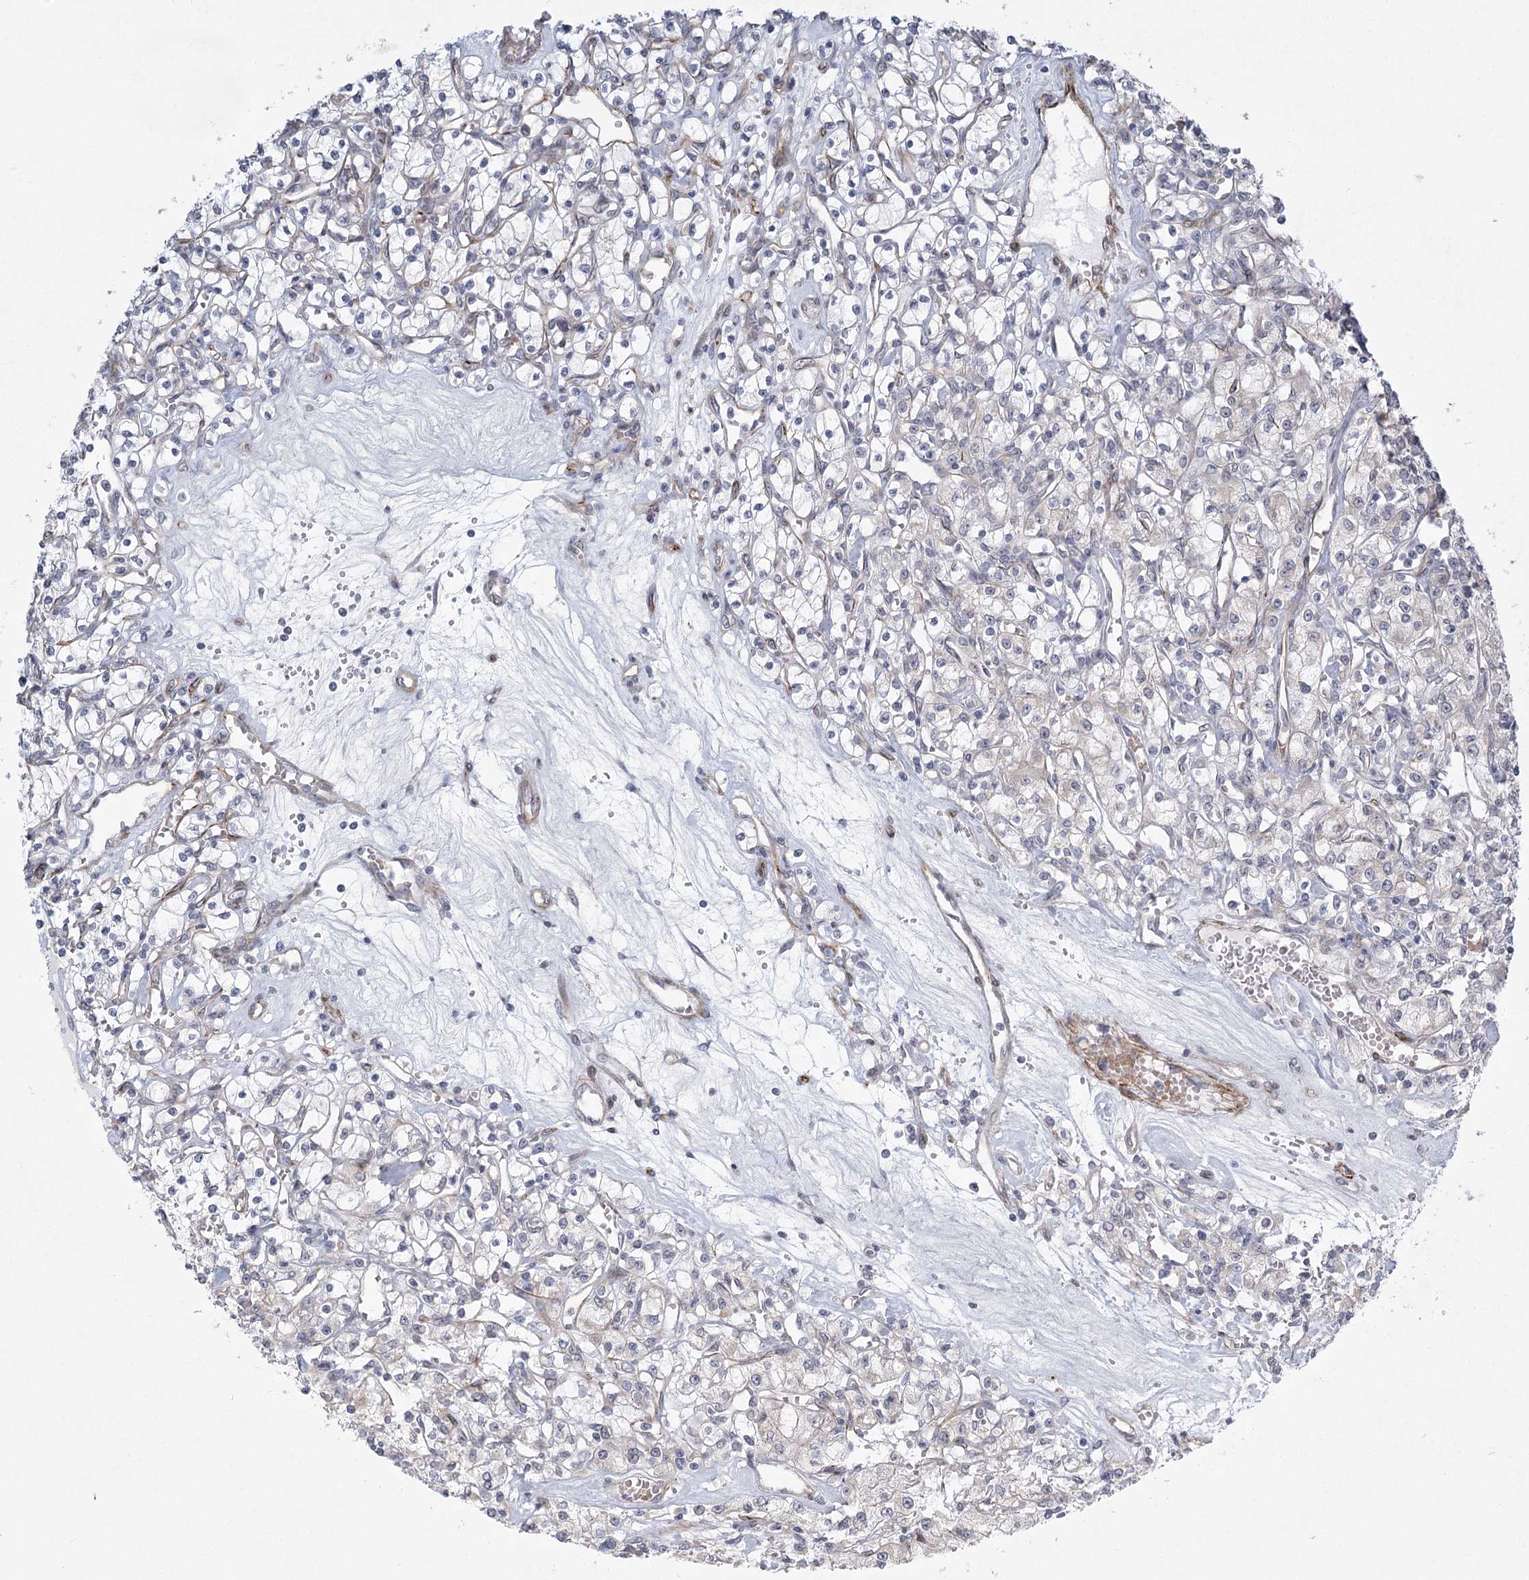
{"staining": {"intensity": "negative", "quantity": "none", "location": "none"}, "tissue": "renal cancer", "cell_type": "Tumor cells", "image_type": "cancer", "snomed": [{"axis": "morphology", "description": "Adenocarcinoma, NOS"}, {"axis": "topography", "description": "Kidney"}], "caption": "Immunohistochemical staining of renal adenocarcinoma reveals no significant expression in tumor cells.", "gene": "MEPE", "patient": {"sex": "female", "age": 59}}